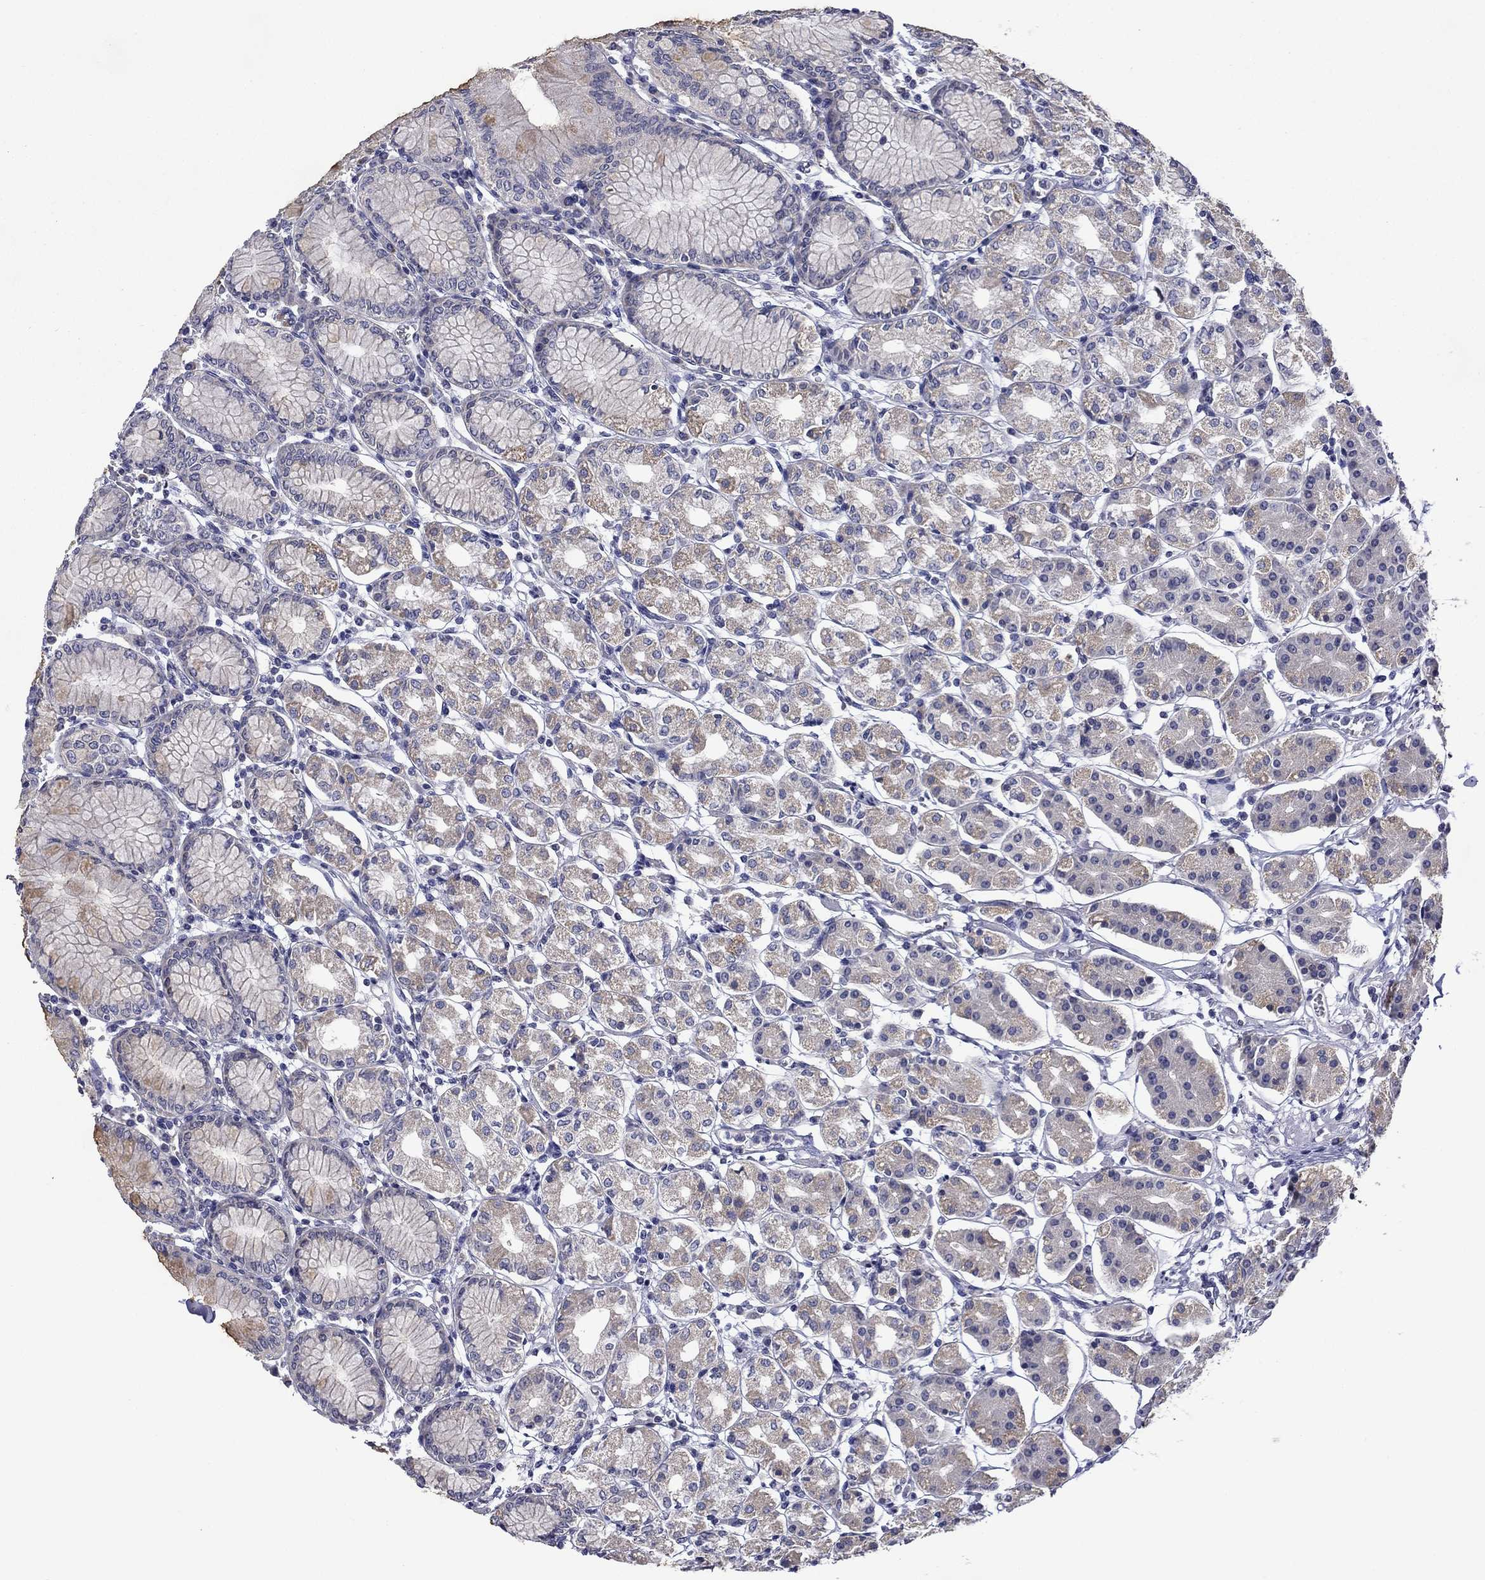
{"staining": {"intensity": "strong", "quantity": "<25%", "location": "cytoplasmic/membranous"}, "tissue": "stomach", "cell_type": "Glandular cells", "image_type": "normal", "snomed": [{"axis": "morphology", "description": "Normal tissue, NOS"}, {"axis": "topography", "description": "Skeletal muscle"}, {"axis": "topography", "description": "Stomach"}], "caption": "Immunohistochemistry staining of normal stomach, which shows medium levels of strong cytoplasmic/membranous staining in approximately <25% of glandular cells indicating strong cytoplasmic/membranous protein positivity. The staining was performed using DAB (brown) for protein detection and nuclei were counterstained in hematoxylin (blue).", "gene": "SPATA7", "patient": {"sex": "female", "age": 57}}